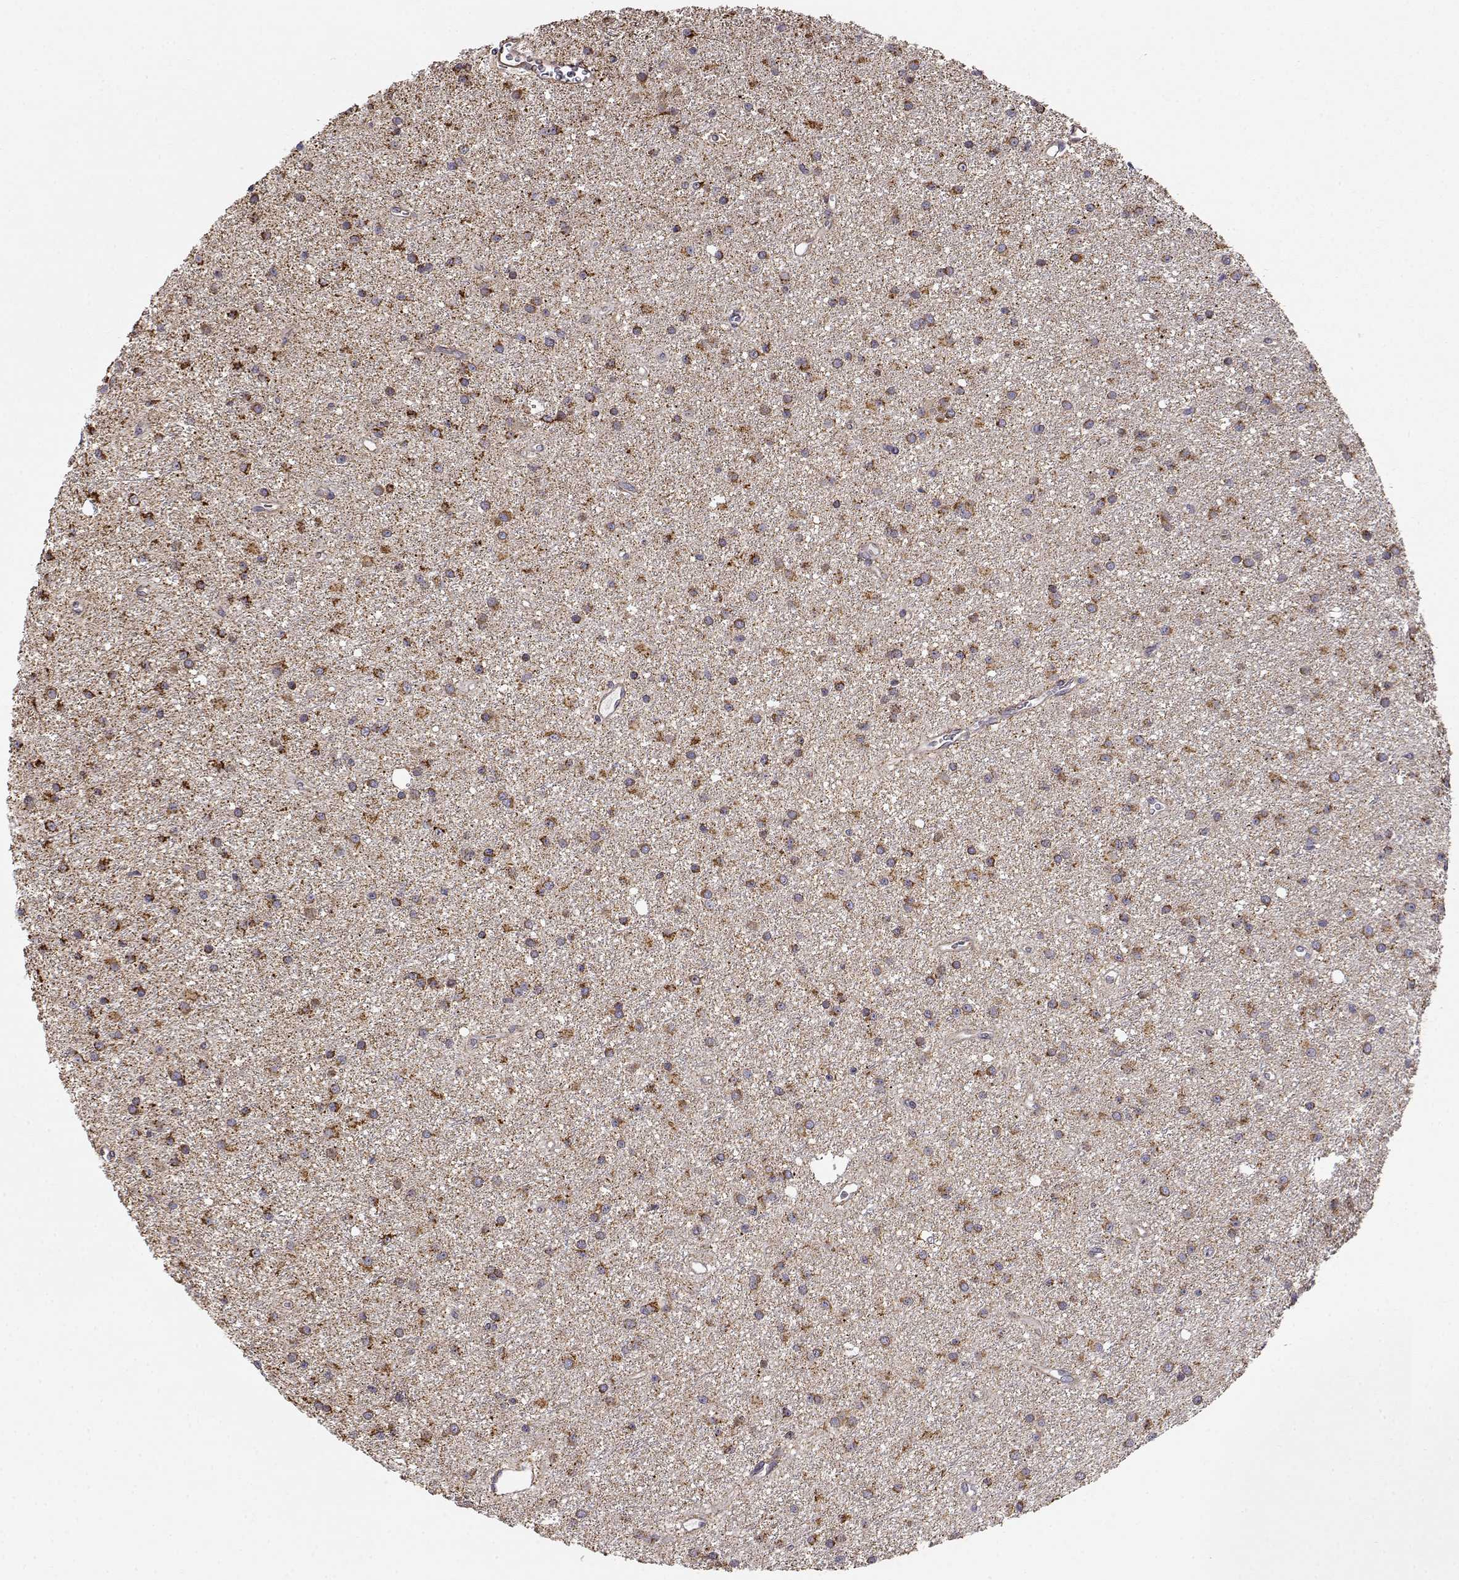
{"staining": {"intensity": "strong", "quantity": ">75%", "location": "cytoplasmic/membranous"}, "tissue": "glioma", "cell_type": "Tumor cells", "image_type": "cancer", "snomed": [{"axis": "morphology", "description": "Glioma, malignant, Low grade"}, {"axis": "topography", "description": "Brain"}], "caption": "This is a histology image of immunohistochemistry staining of glioma, which shows strong expression in the cytoplasmic/membranous of tumor cells.", "gene": "PAIP1", "patient": {"sex": "male", "age": 27}}